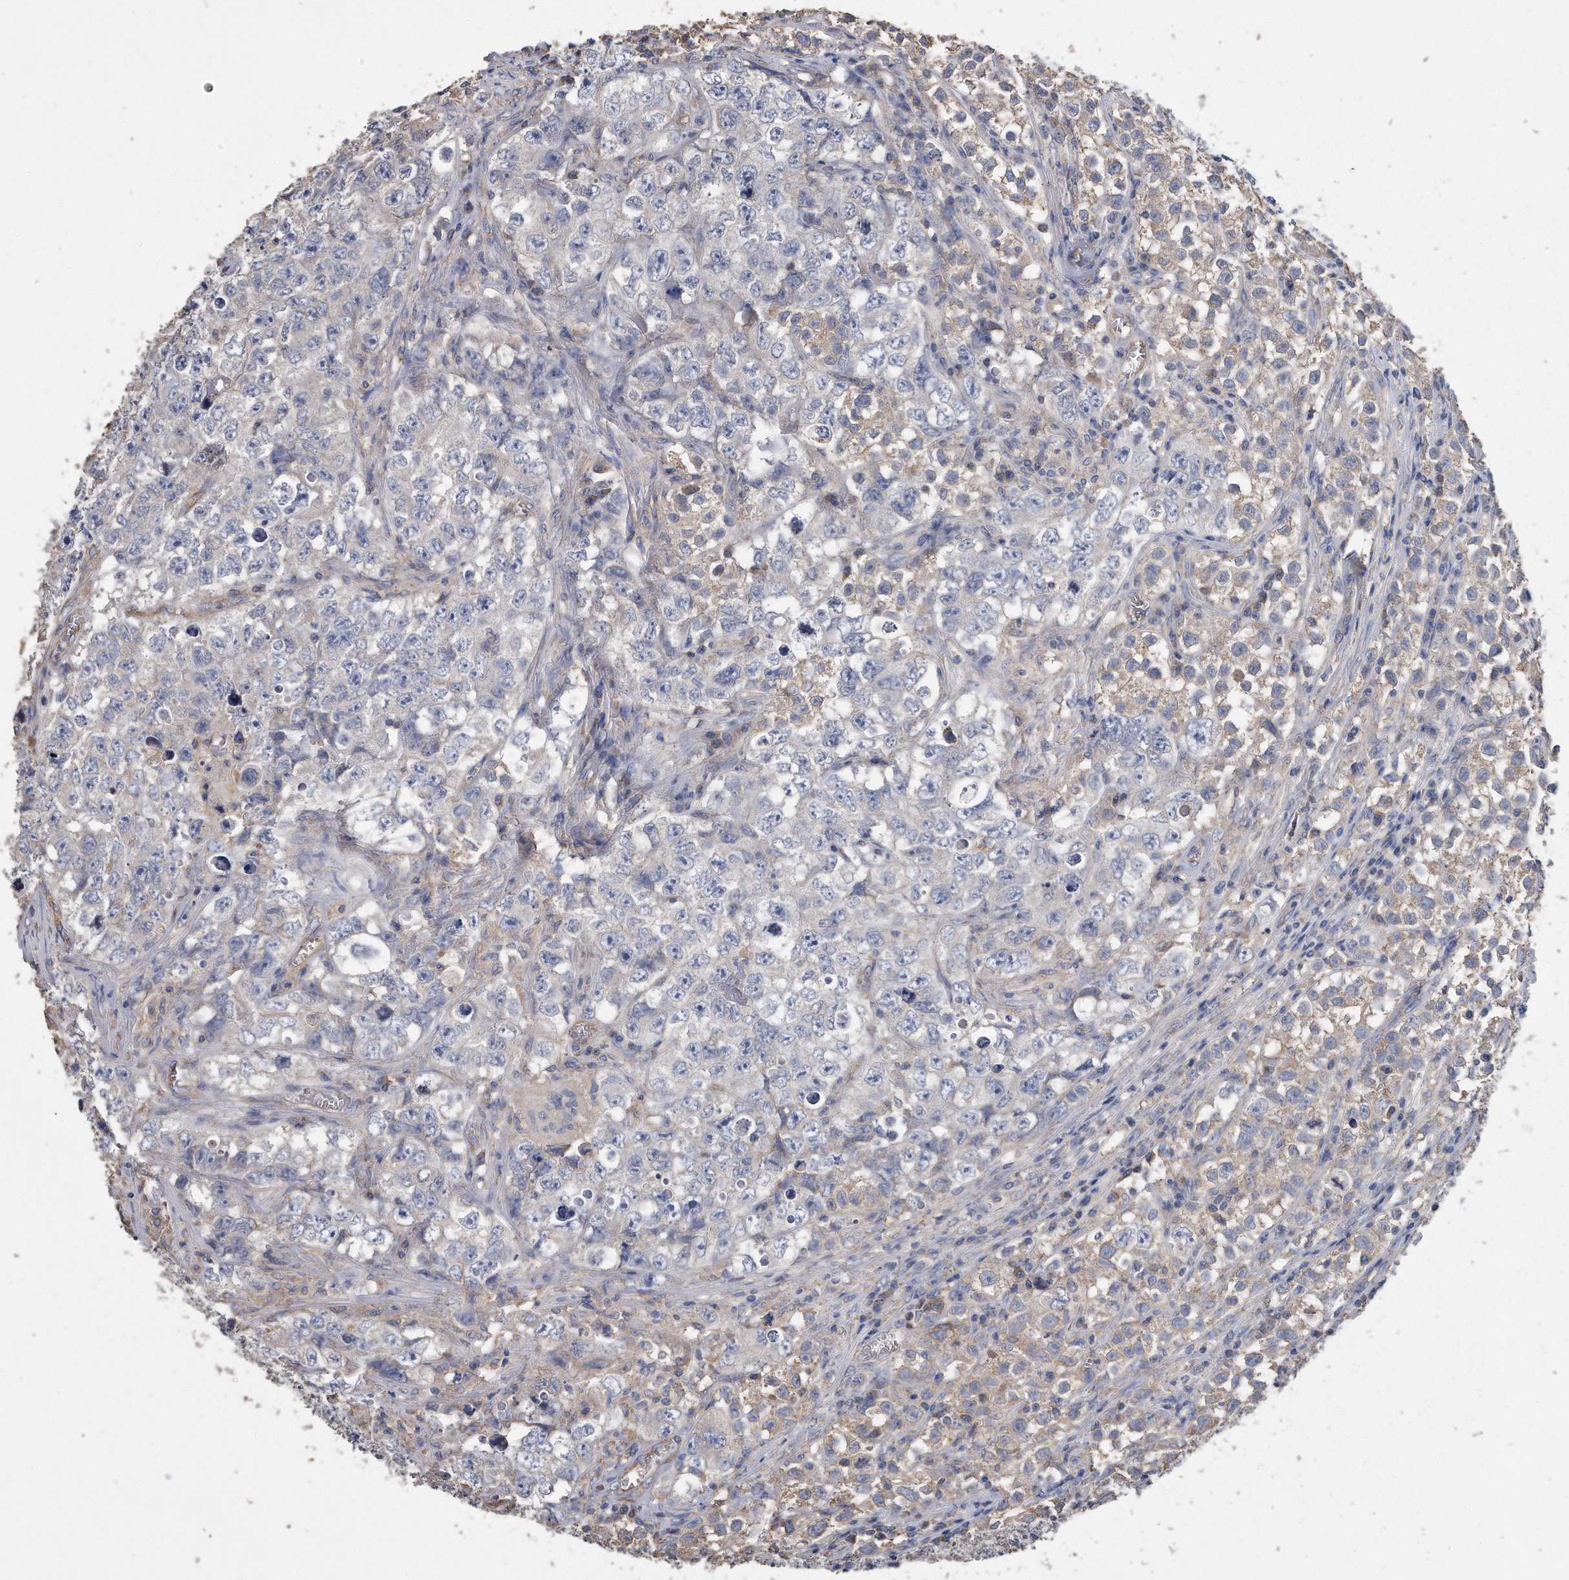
{"staining": {"intensity": "weak", "quantity": "<25%", "location": "cytoplasmic/membranous"}, "tissue": "testis cancer", "cell_type": "Tumor cells", "image_type": "cancer", "snomed": [{"axis": "morphology", "description": "Seminoma, NOS"}, {"axis": "morphology", "description": "Carcinoma, Embryonal, NOS"}, {"axis": "topography", "description": "Testis"}], "caption": "An IHC histopathology image of testis cancer is shown. There is no staining in tumor cells of testis cancer.", "gene": "CDCP1", "patient": {"sex": "male", "age": 43}}